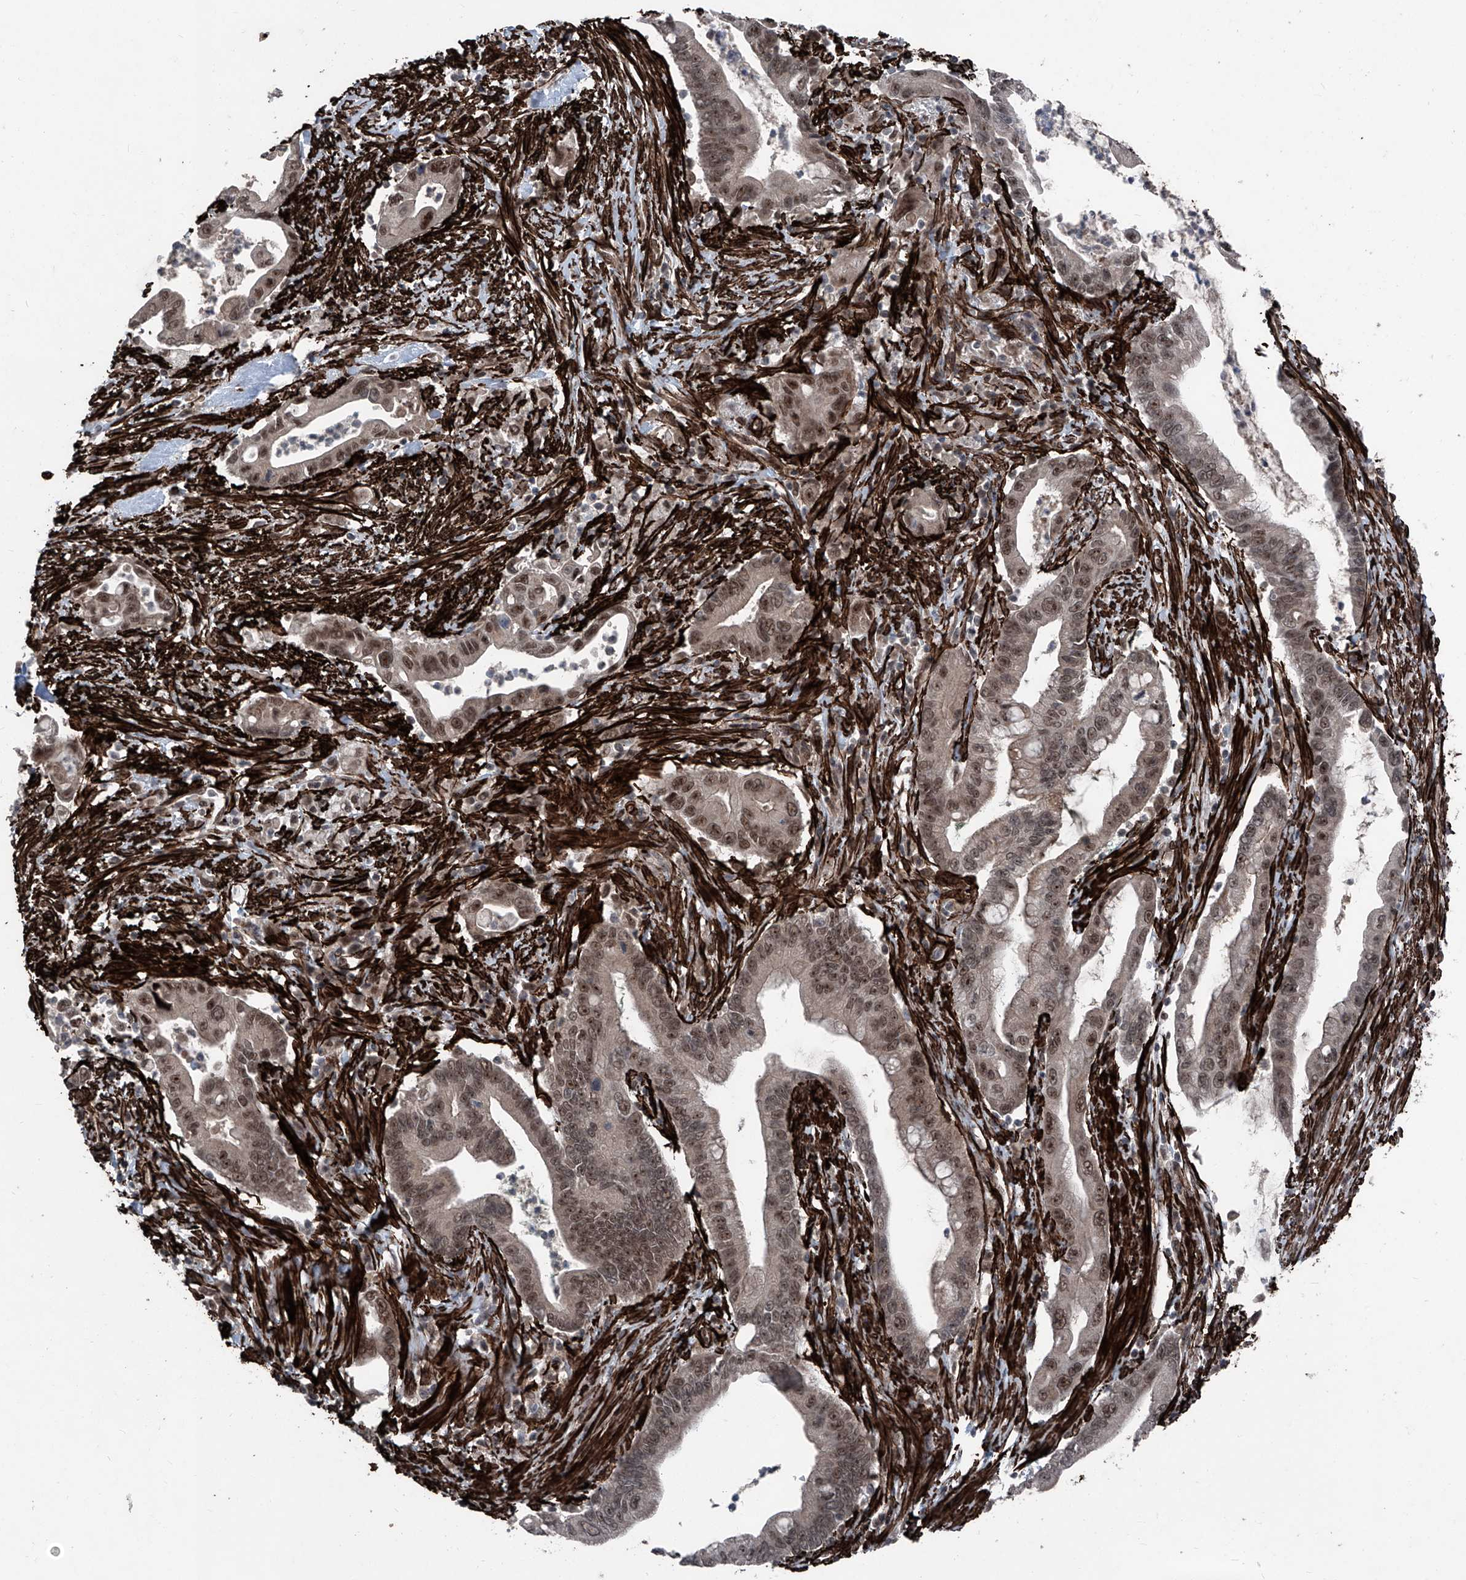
{"staining": {"intensity": "moderate", "quantity": ">75%", "location": "cytoplasmic/membranous,nuclear"}, "tissue": "pancreatic cancer", "cell_type": "Tumor cells", "image_type": "cancer", "snomed": [{"axis": "morphology", "description": "Adenocarcinoma, NOS"}, {"axis": "topography", "description": "Pancreas"}], "caption": "Immunohistochemistry micrograph of human adenocarcinoma (pancreatic) stained for a protein (brown), which displays medium levels of moderate cytoplasmic/membranous and nuclear staining in approximately >75% of tumor cells.", "gene": "COA7", "patient": {"sex": "male", "age": 78}}